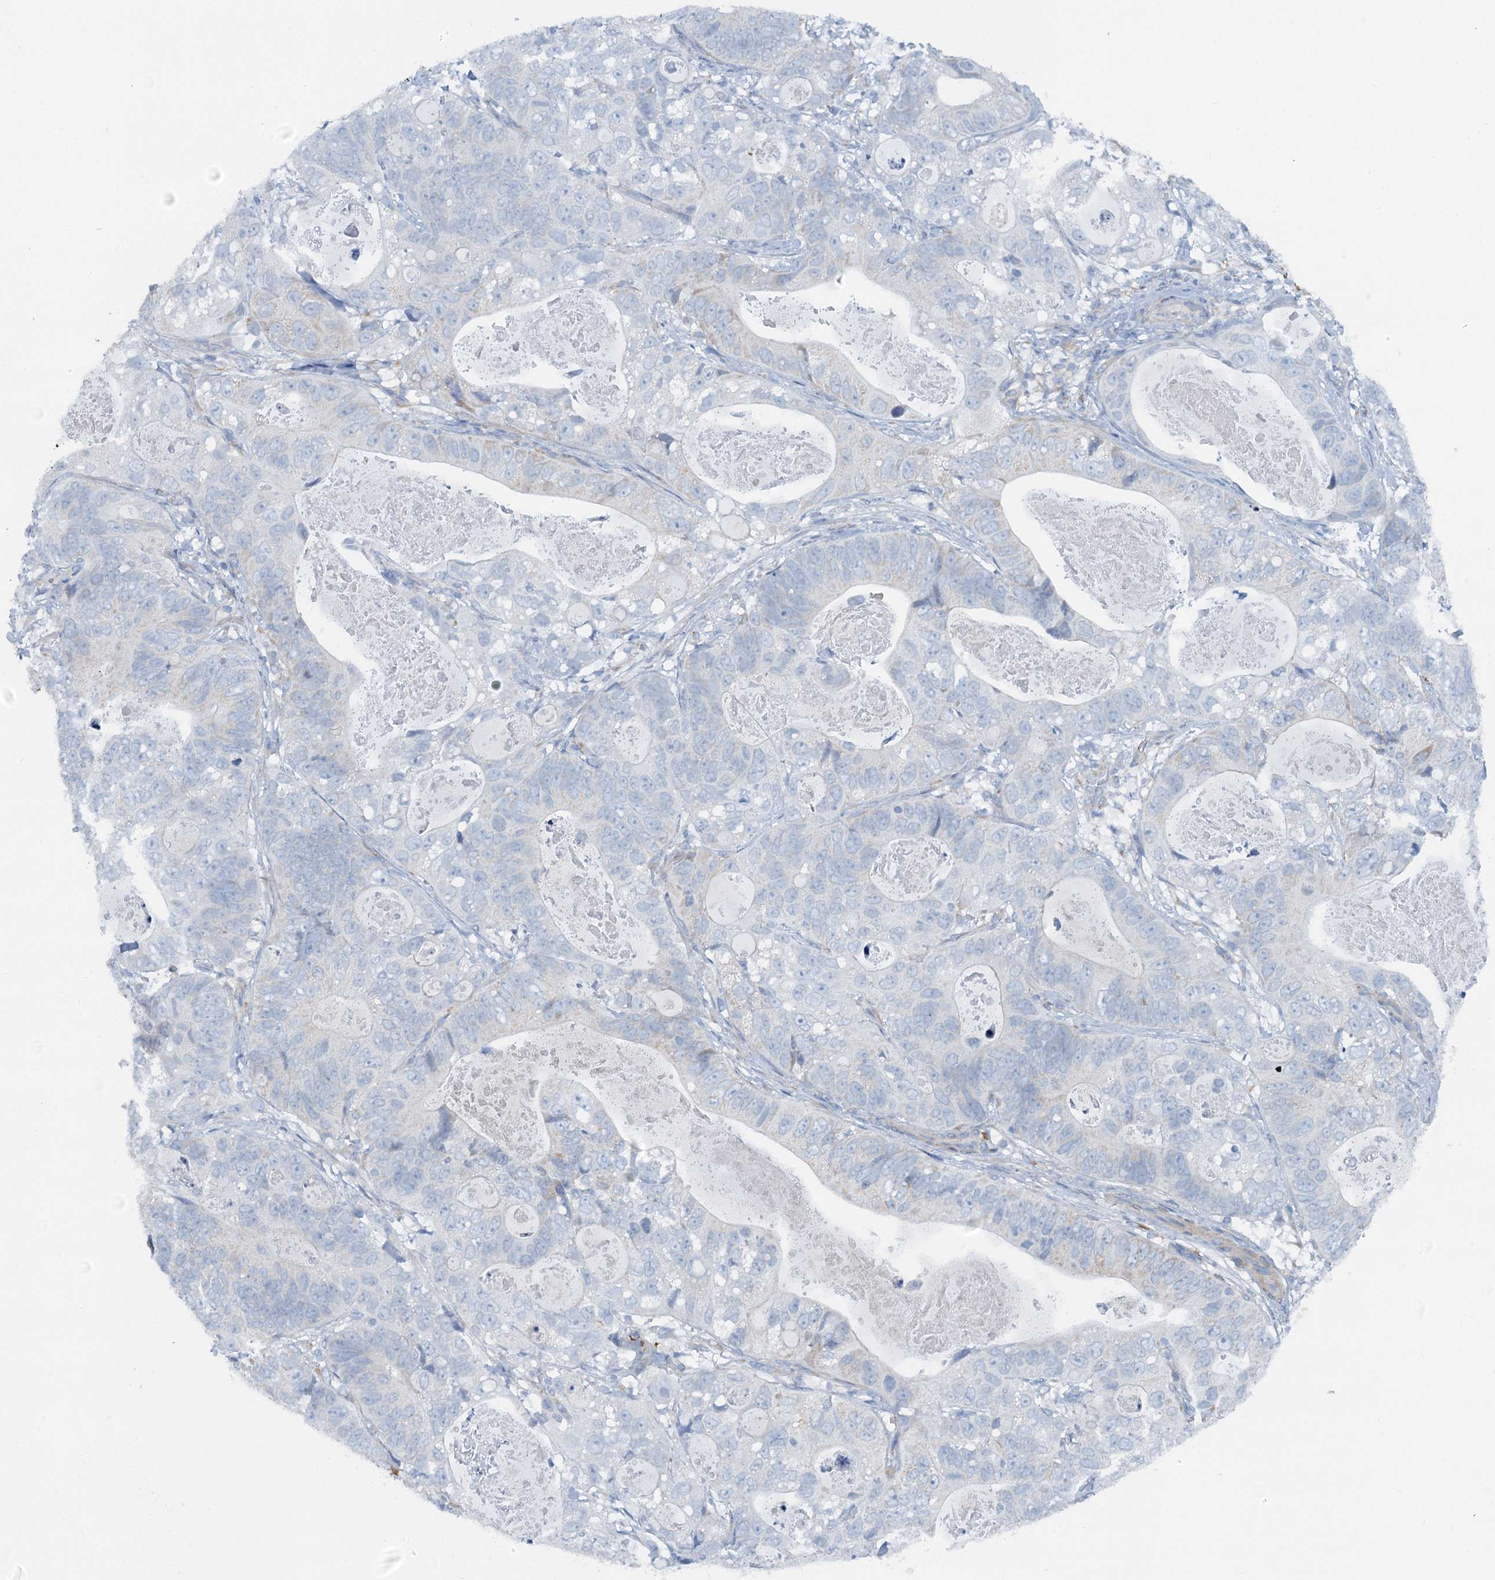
{"staining": {"intensity": "negative", "quantity": "none", "location": "none"}, "tissue": "stomach cancer", "cell_type": "Tumor cells", "image_type": "cancer", "snomed": [{"axis": "morphology", "description": "Normal tissue, NOS"}, {"axis": "morphology", "description": "Adenocarcinoma, NOS"}, {"axis": "topography", "description": "Stomach"}], "caption": "An immunohistochemistry histopathology image of stomach cancer (adenocarcinoma) is shown. There is no staining in tumor cells of stomach cancer (adenocarcinoma).", "gene": "POGLUT3", "patient": {"sex": "female", "age": 89}}